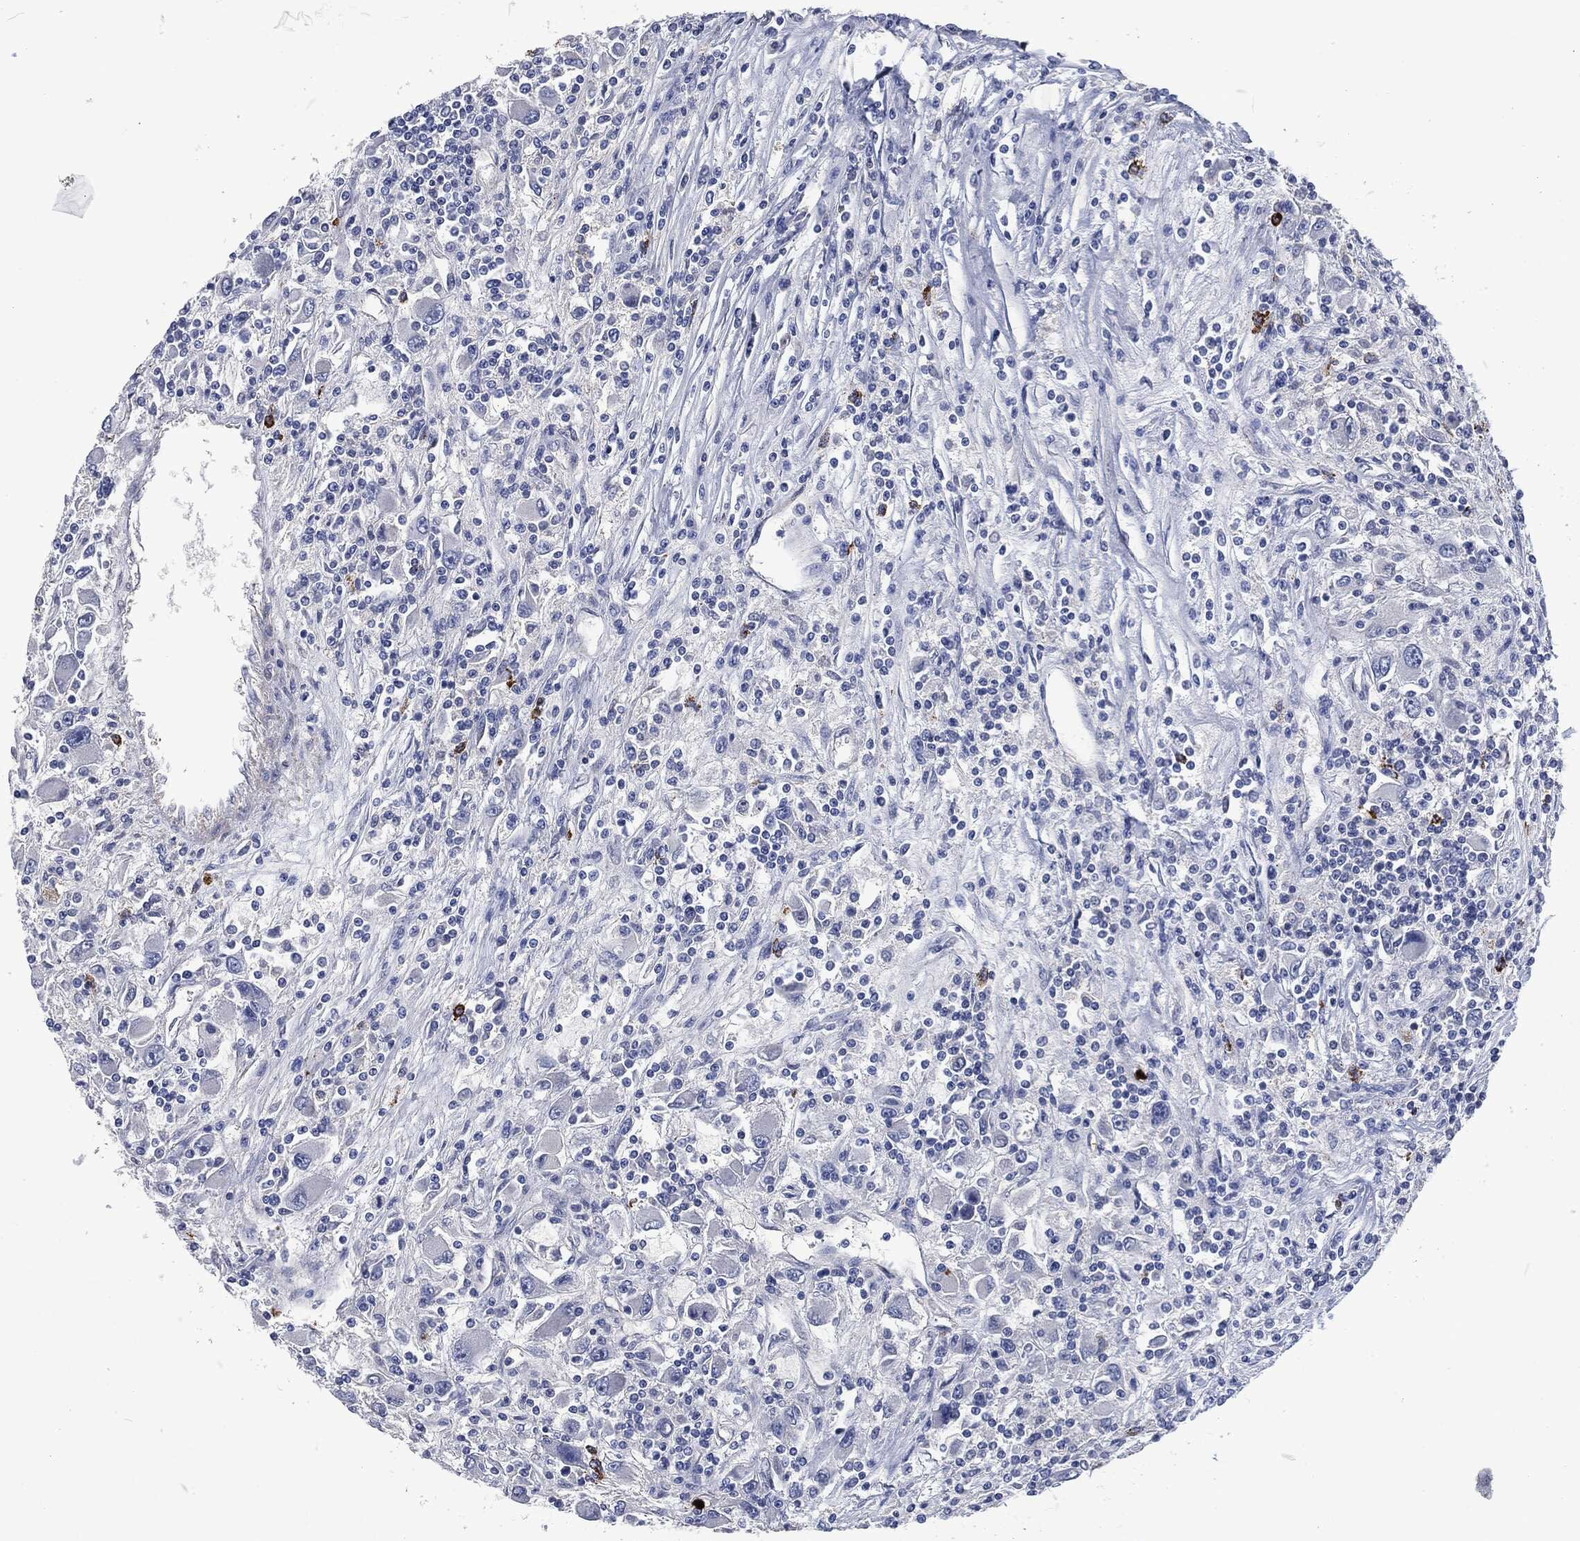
{"staining": {"intensity": "negative", "quantity": "none", "location": "none"}, "tissue": "renal cancer", "cell_type": "Tumor cells", "image_type": "cancer", "snomed": [{"axis": "morphology", "description": "Adenocarcinoma, NOS"}, {"axis": "topography", "description": "Kidney"}], "caption": "IHC micrograph of human renal cancer stained for a protein (brown), which exhibits no positivity in tumor cells. (DAB (3,3'-diaminobenzidine) IHC with hematoxylin counter stain).", "gene": "MPO", "patient": {"sex": "female", "age": 67}}